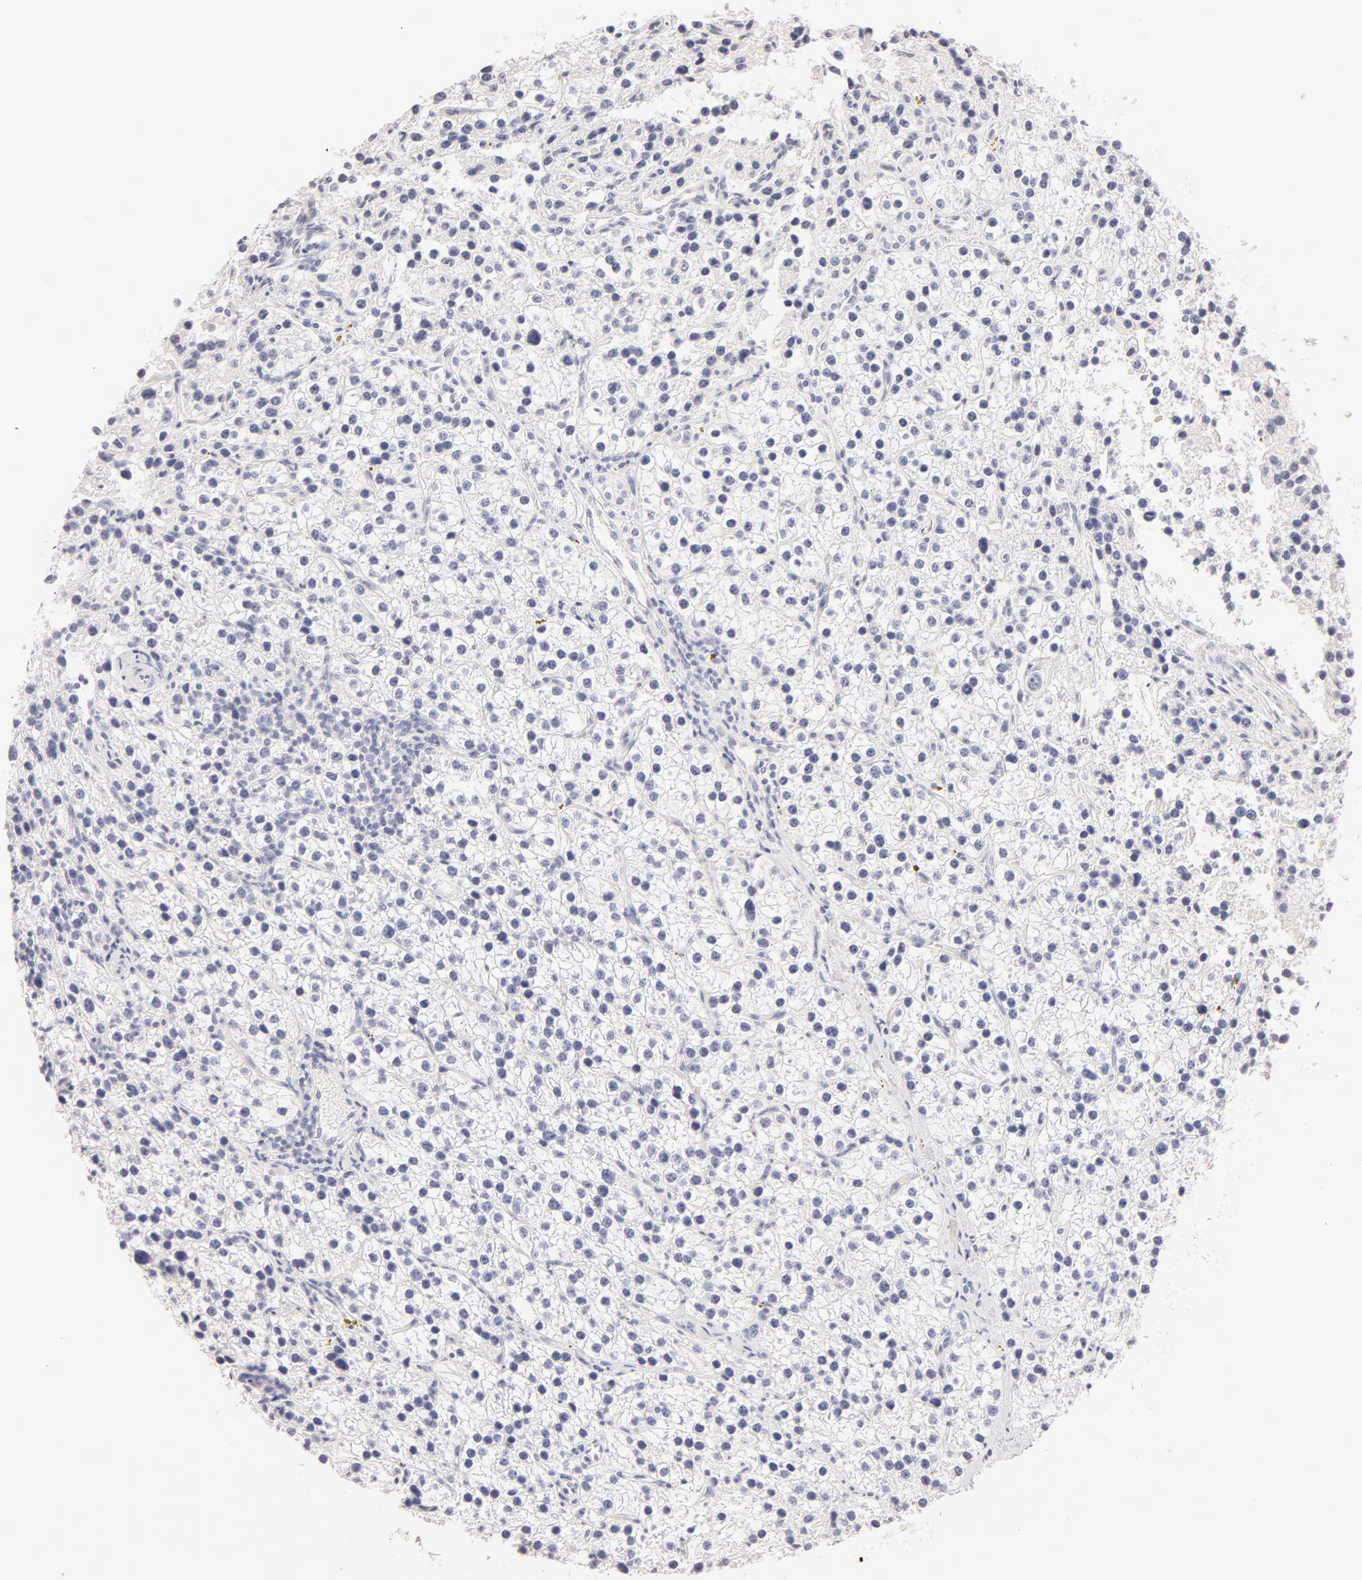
{"staining": {"intensity": "negative", "quantity": "none", "location": "none"}, "tissue": "parathyroid gland", "cell_type": "Glandular cells", "image_type": "normal", "snomed": [{"axis": "morphology", "description": "Normal tissue, NOS"}, {"axis": "topography", "description": "Parathyroid gland"}], "caption": "DAB (3,3'-diaminobenzidine) immunohistochemical staining of normal human parathyroid gland shows no significant expression in glandular cells.", "gene": "LGALS7B", "patient": {"sex": "female", "age": 54}}